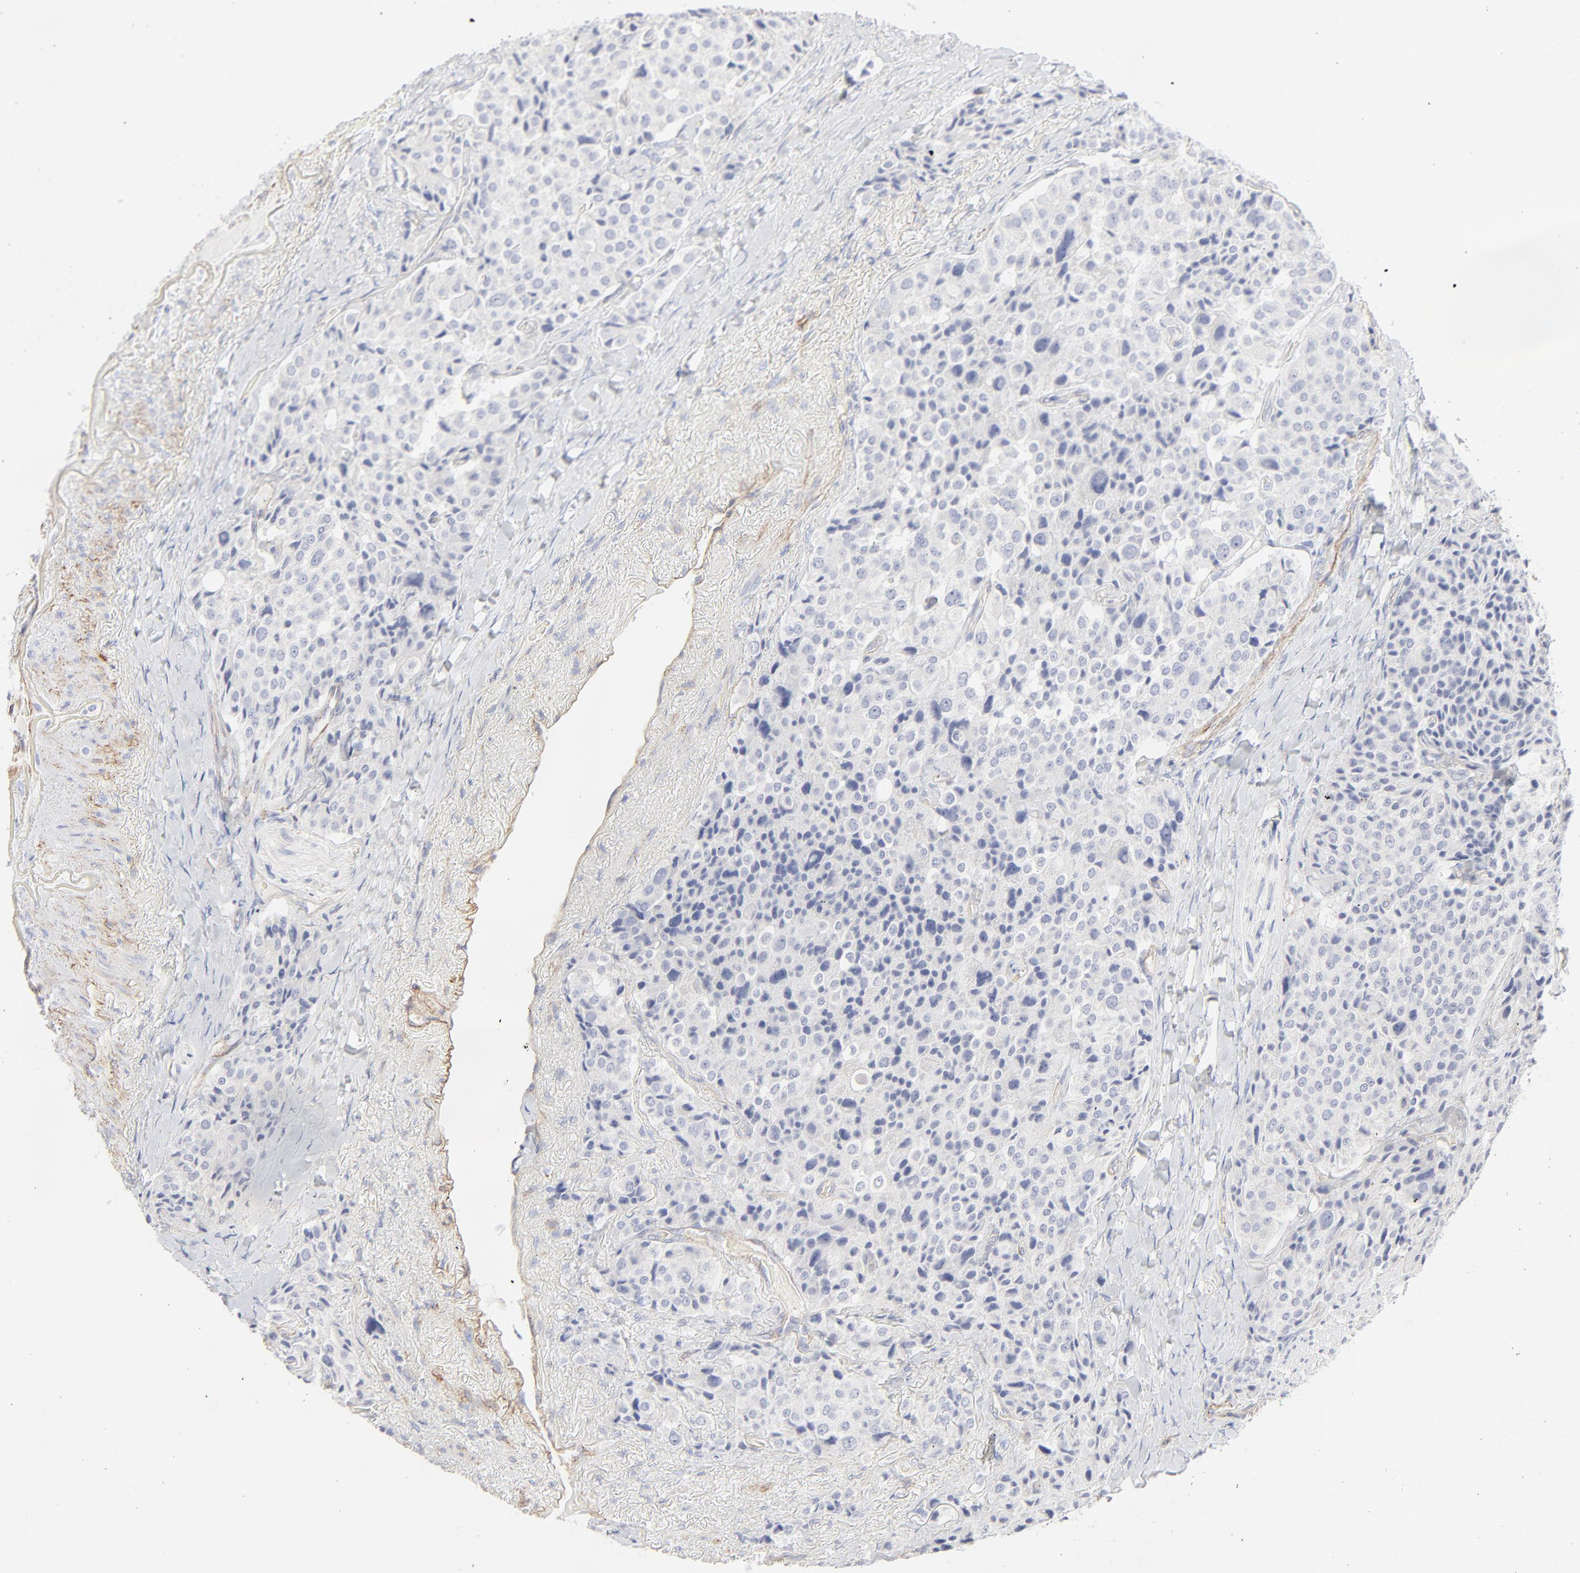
{"staining": {"intensity": "negative", "quantity": "none", "location": "none"}, "tissue": "carcinoid", "cell_type": "Tumor cells", "image_type": "cancer", "snomed": [{"axis": "morphology", "description": "Carcinoid, malignant, NOS"}, {"axis": "topography", "description": "Colon"}], "caption": "Human malignant carcinoid stained for a protein using immunohistochemistry (IHC) reveals no expression in tumor cells.", "gene": "ITGA5", "patient": {"sex": "female", "age": 61}}